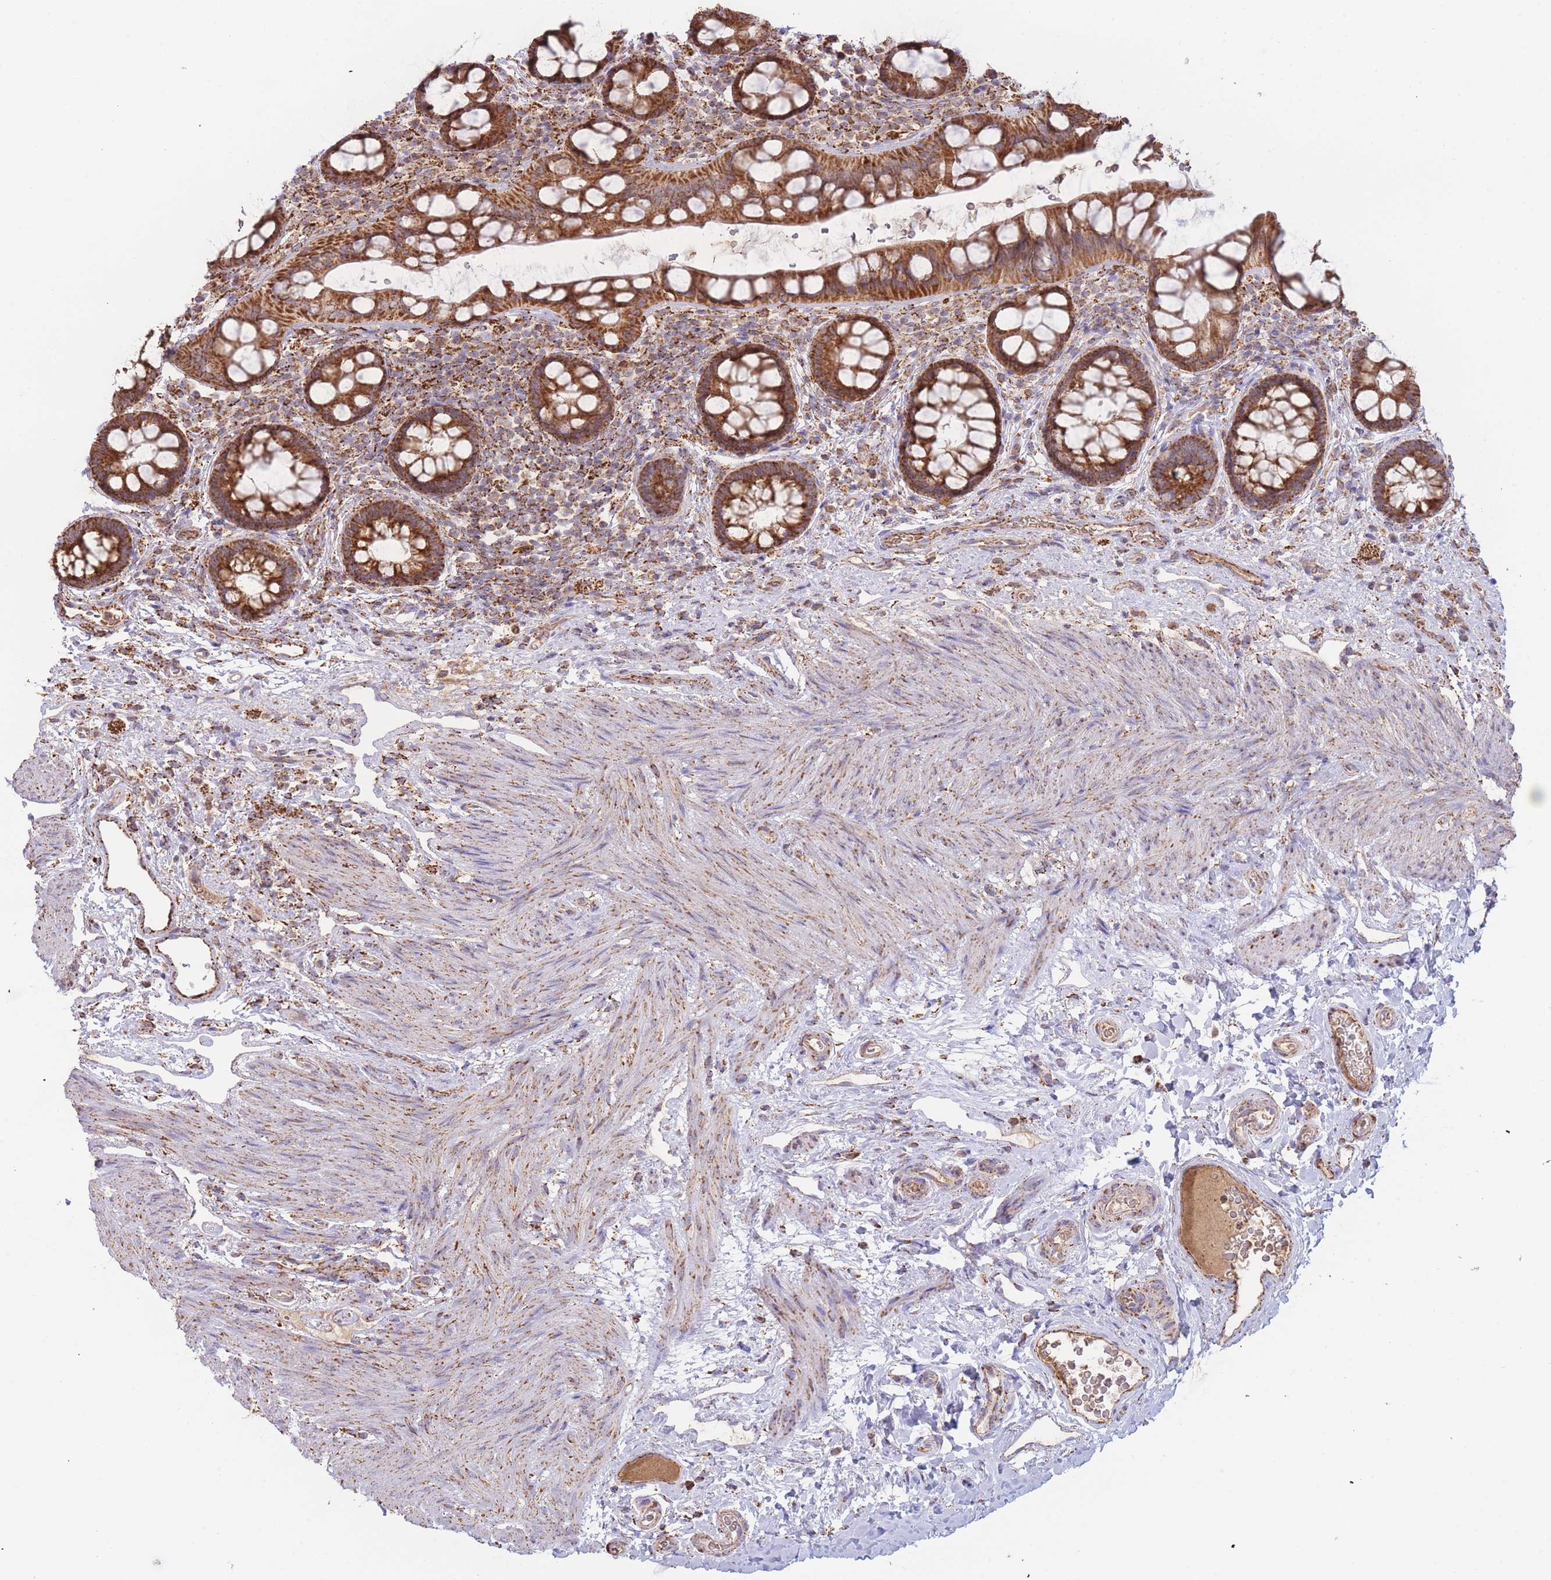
{"staining": {"intensity": "strong", "quantity": ">75%", "location": "cytoplasmic/membranous"}, "tissue": "rectum", "cell_type": "Glandular cells", "image_type": "normal", "snomed": [{"axis": "morphology", "description": "Normal tissue, NOS"}, {"axis": "topography", "description": "Rectum"}, {"axis": "topography", "description": "Peripheral nerve tissue"}], "caption": "Protein staining demonstrates strong cytoplasmic/membranous staining in about >75% of glandular cells in benign rectum.", "gene": "MRPL17", "patient": {"sex": "female", "age": 69}}